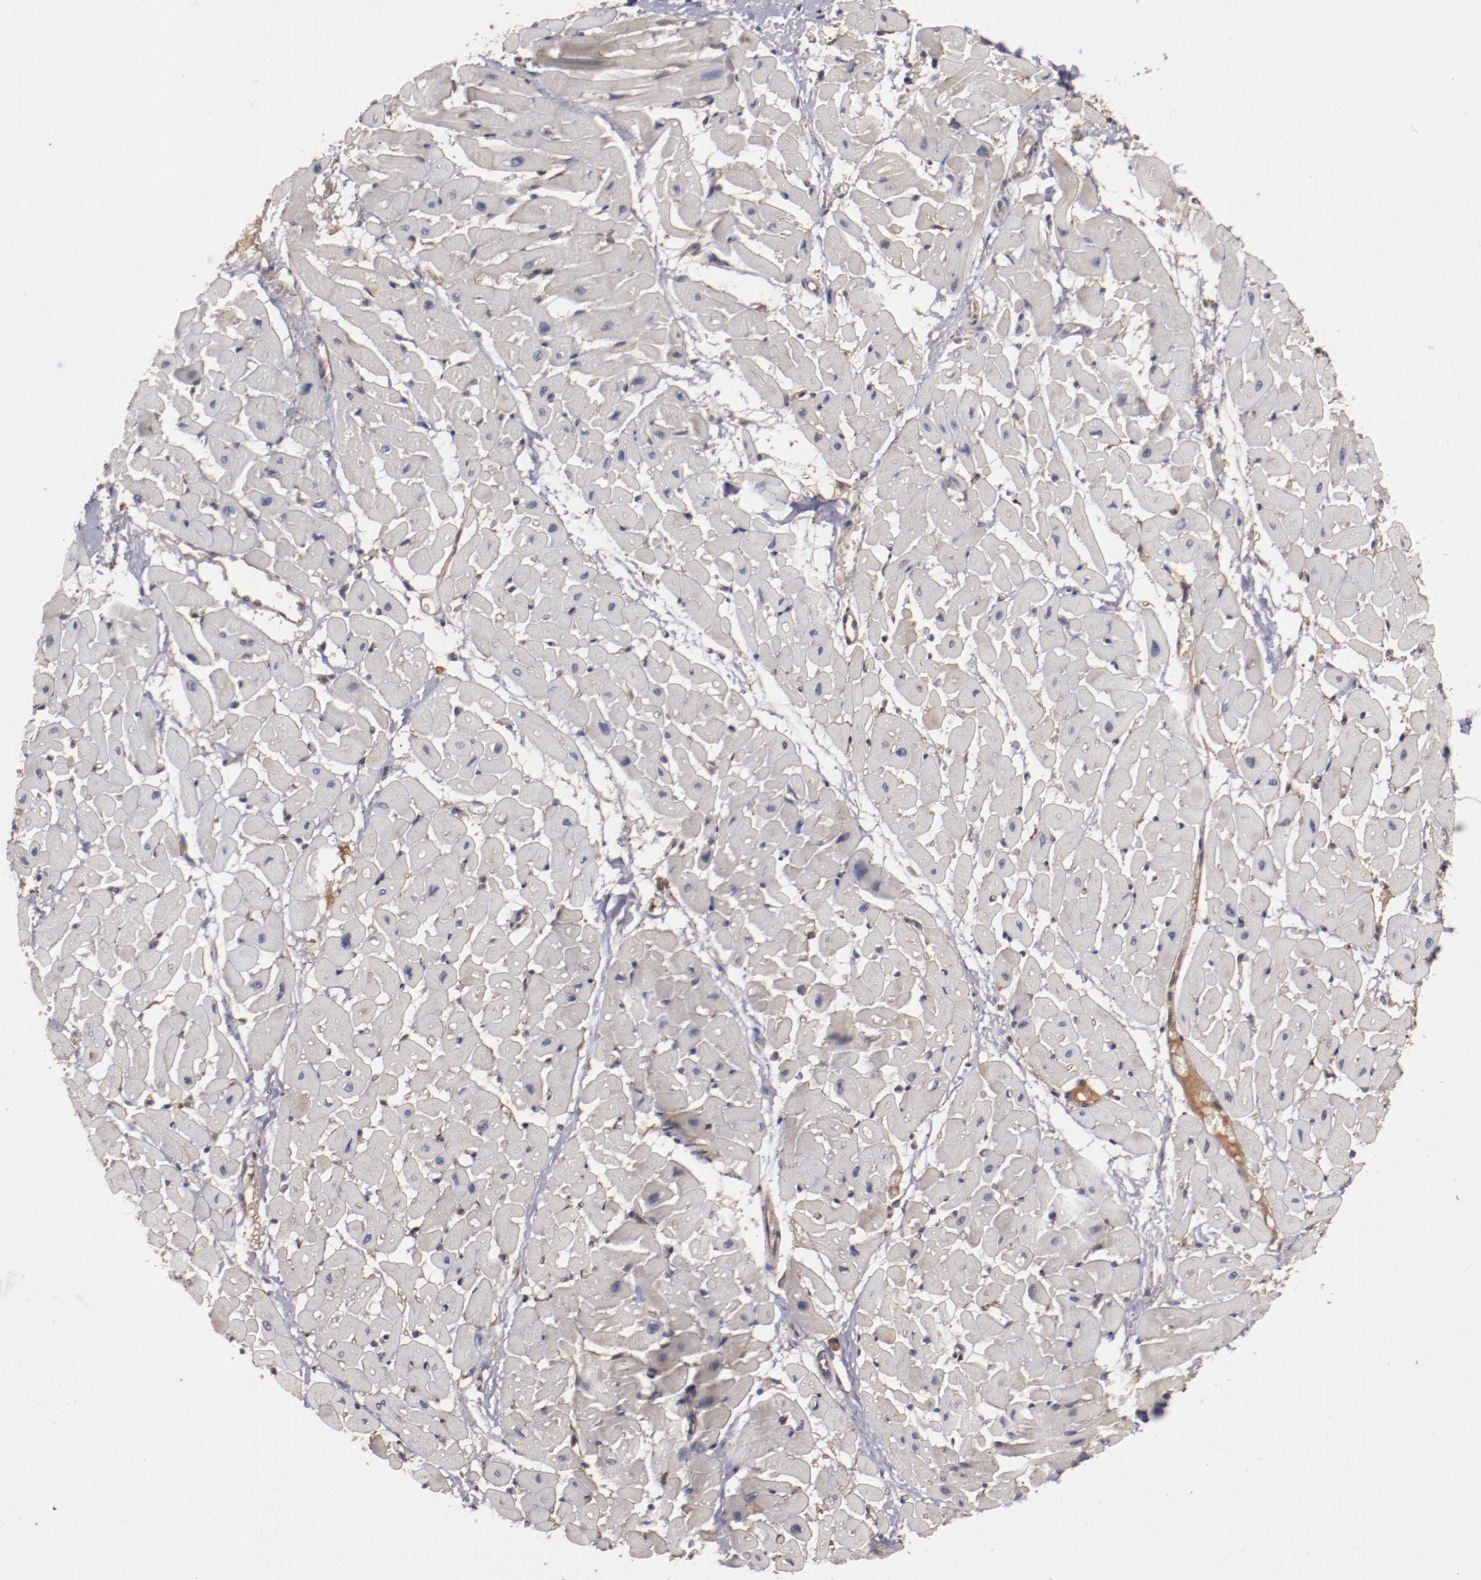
{"staining": {"intensity": "negative", "quantity": "none", "location": "none"}, "tissue": "heart muscle", "cell_type": "Cardiomyocytes", "image_type": "normal", "snomed": [{"axis": "morphology", "description": "Normal tissue, NOS"}, {"axis": "topography", "description": "Heart"}], "caption": "DAB (3,3'-diaminobenzidine) immunohistochemical staining of normal human heart muscle exhibits no significant staining in cardiomyocytes.", "gene": "DIPK2B", "patient": {"sex": "male", "age": 45}}